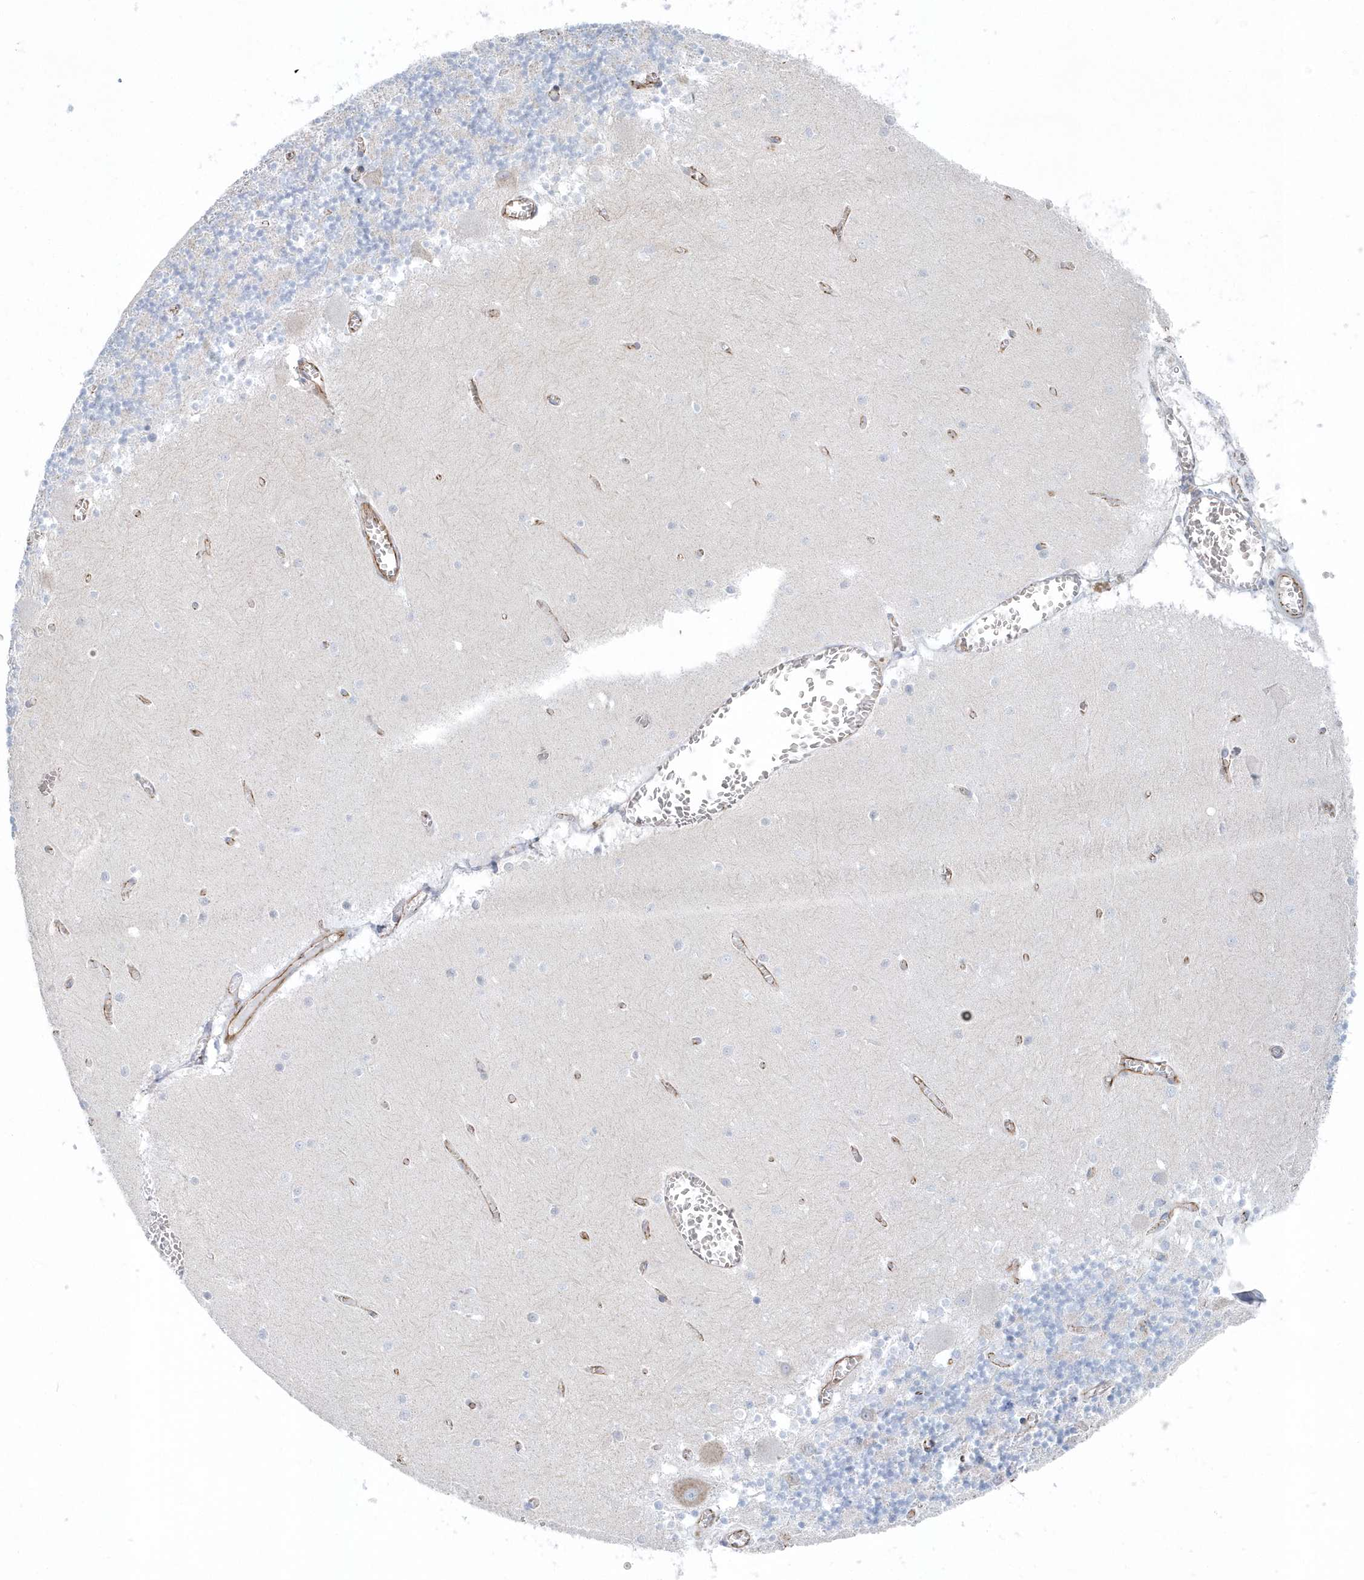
{"staining": {"intensity": "negative", "quantity": "none", "location": "none"}, "tissue": "cerebellum", "cell_type": "Cells in granular layer", "image_type": "normal", "snomed": [{"axis": "morphology", "description": "Normal tissue, NOS"}, {"axis": "topography", "description": "Cerebellum"}], "caption": "DAB (3,3'-diaminobenzidine) immunohistochemical staining of benign human cerebellum exhibits no significant positivity in cells in granular layer.", "gene": "GPR152", "patient": {"sex": "female", "age": 28}}